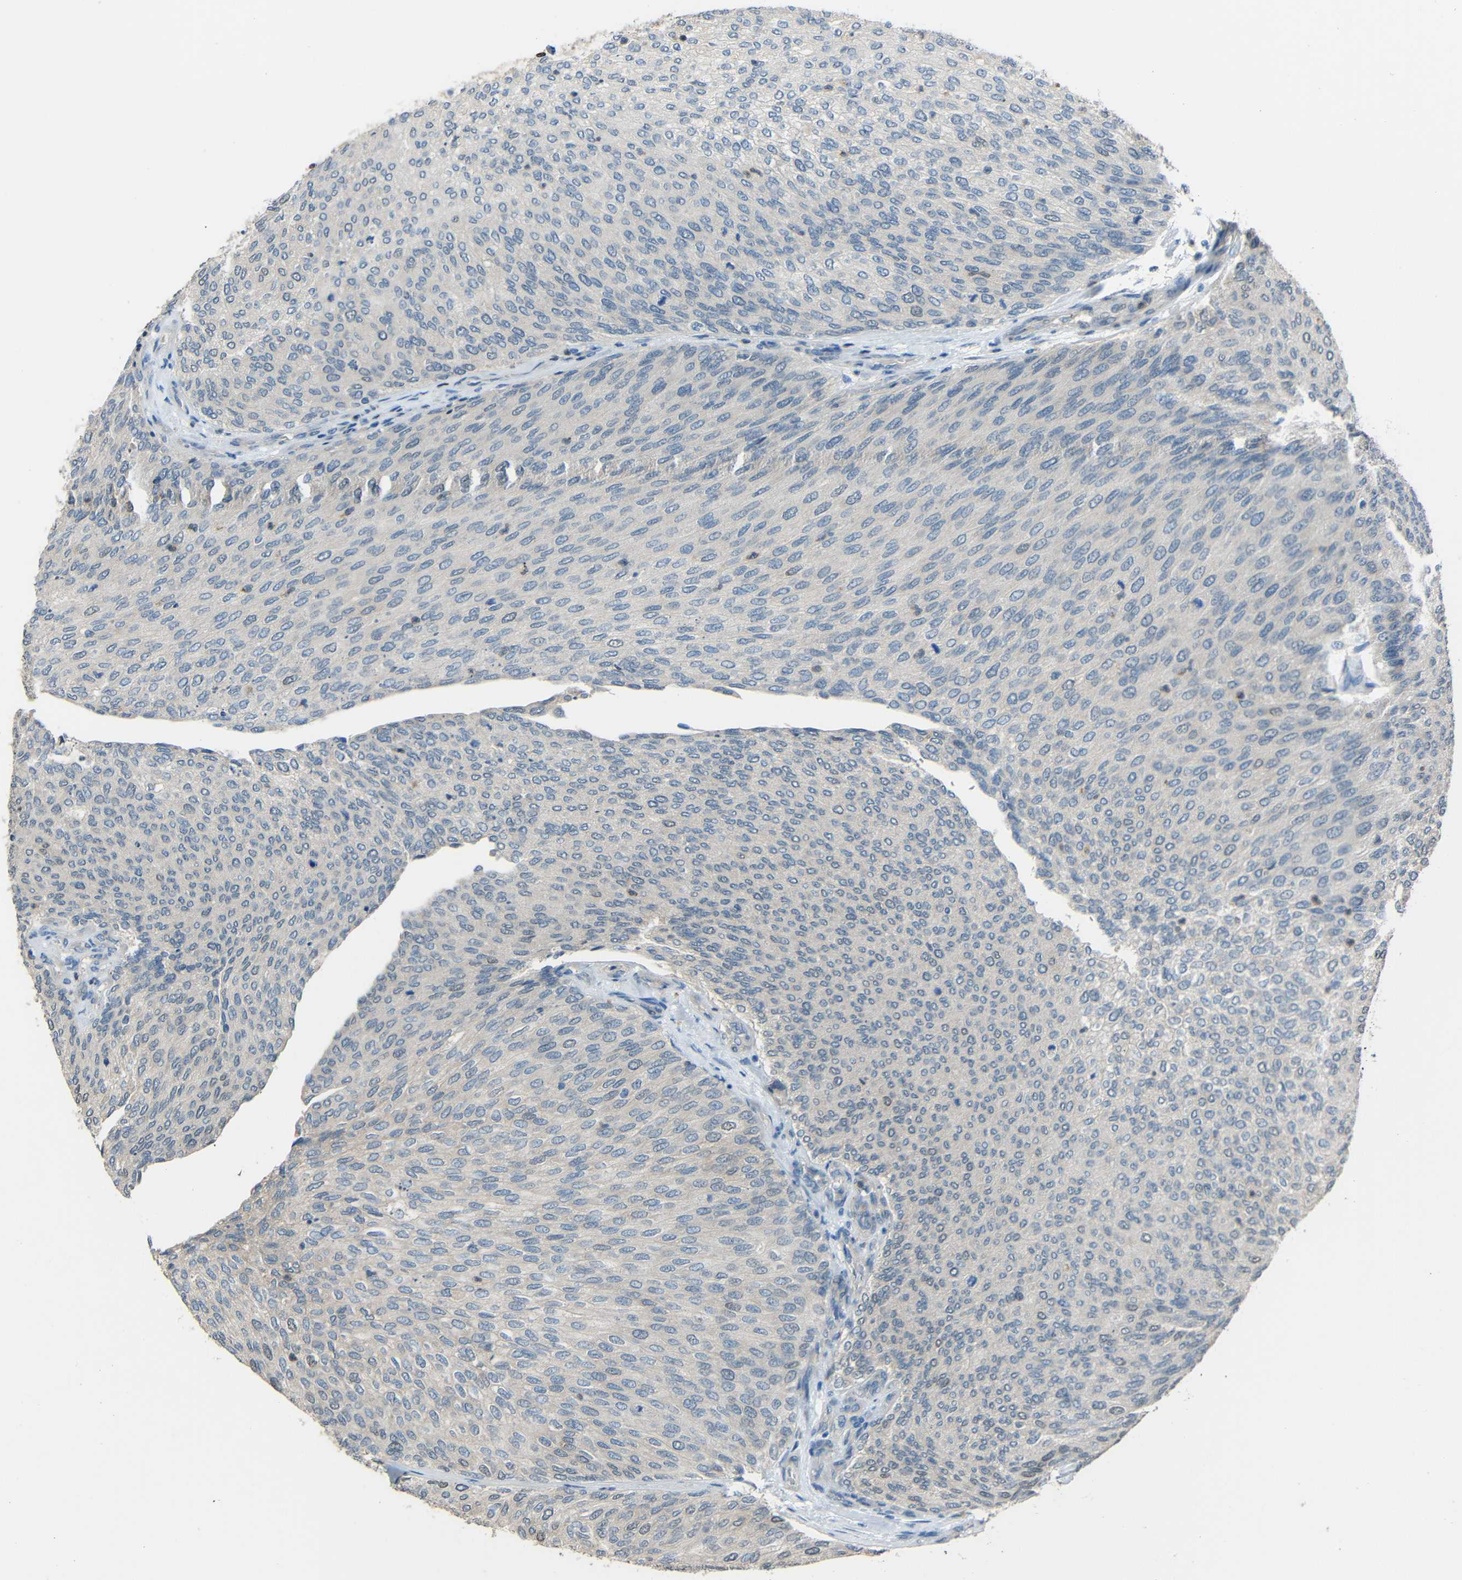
{"staining": {"intensity": "negative", "quantity": "none", "location": "none"}, "tissue": "urothelial cancer", "cell_type": "Tumor cells", "image_type": "cancer", "snomed": [{"axis": "morphology", "description": "Urothelial carcinoma, Low grade"}, {"axis": "topography", "description": "Urinary bladder"}], "caption": "A high-resolution micrograph shows immunohistochemistry (IHC) staining of urothelial carcinoma (low-grade), which reveals no significant positivity in tumor cells. (Stains: DAB (3,3'-diaminobenzidine) immunohistochemistry with hematoxylin counter stain, Microscopy: brightfield microscopy at high magnification).", "gene": "STBD1", "patient": {"sex": "female", "age": 79}}